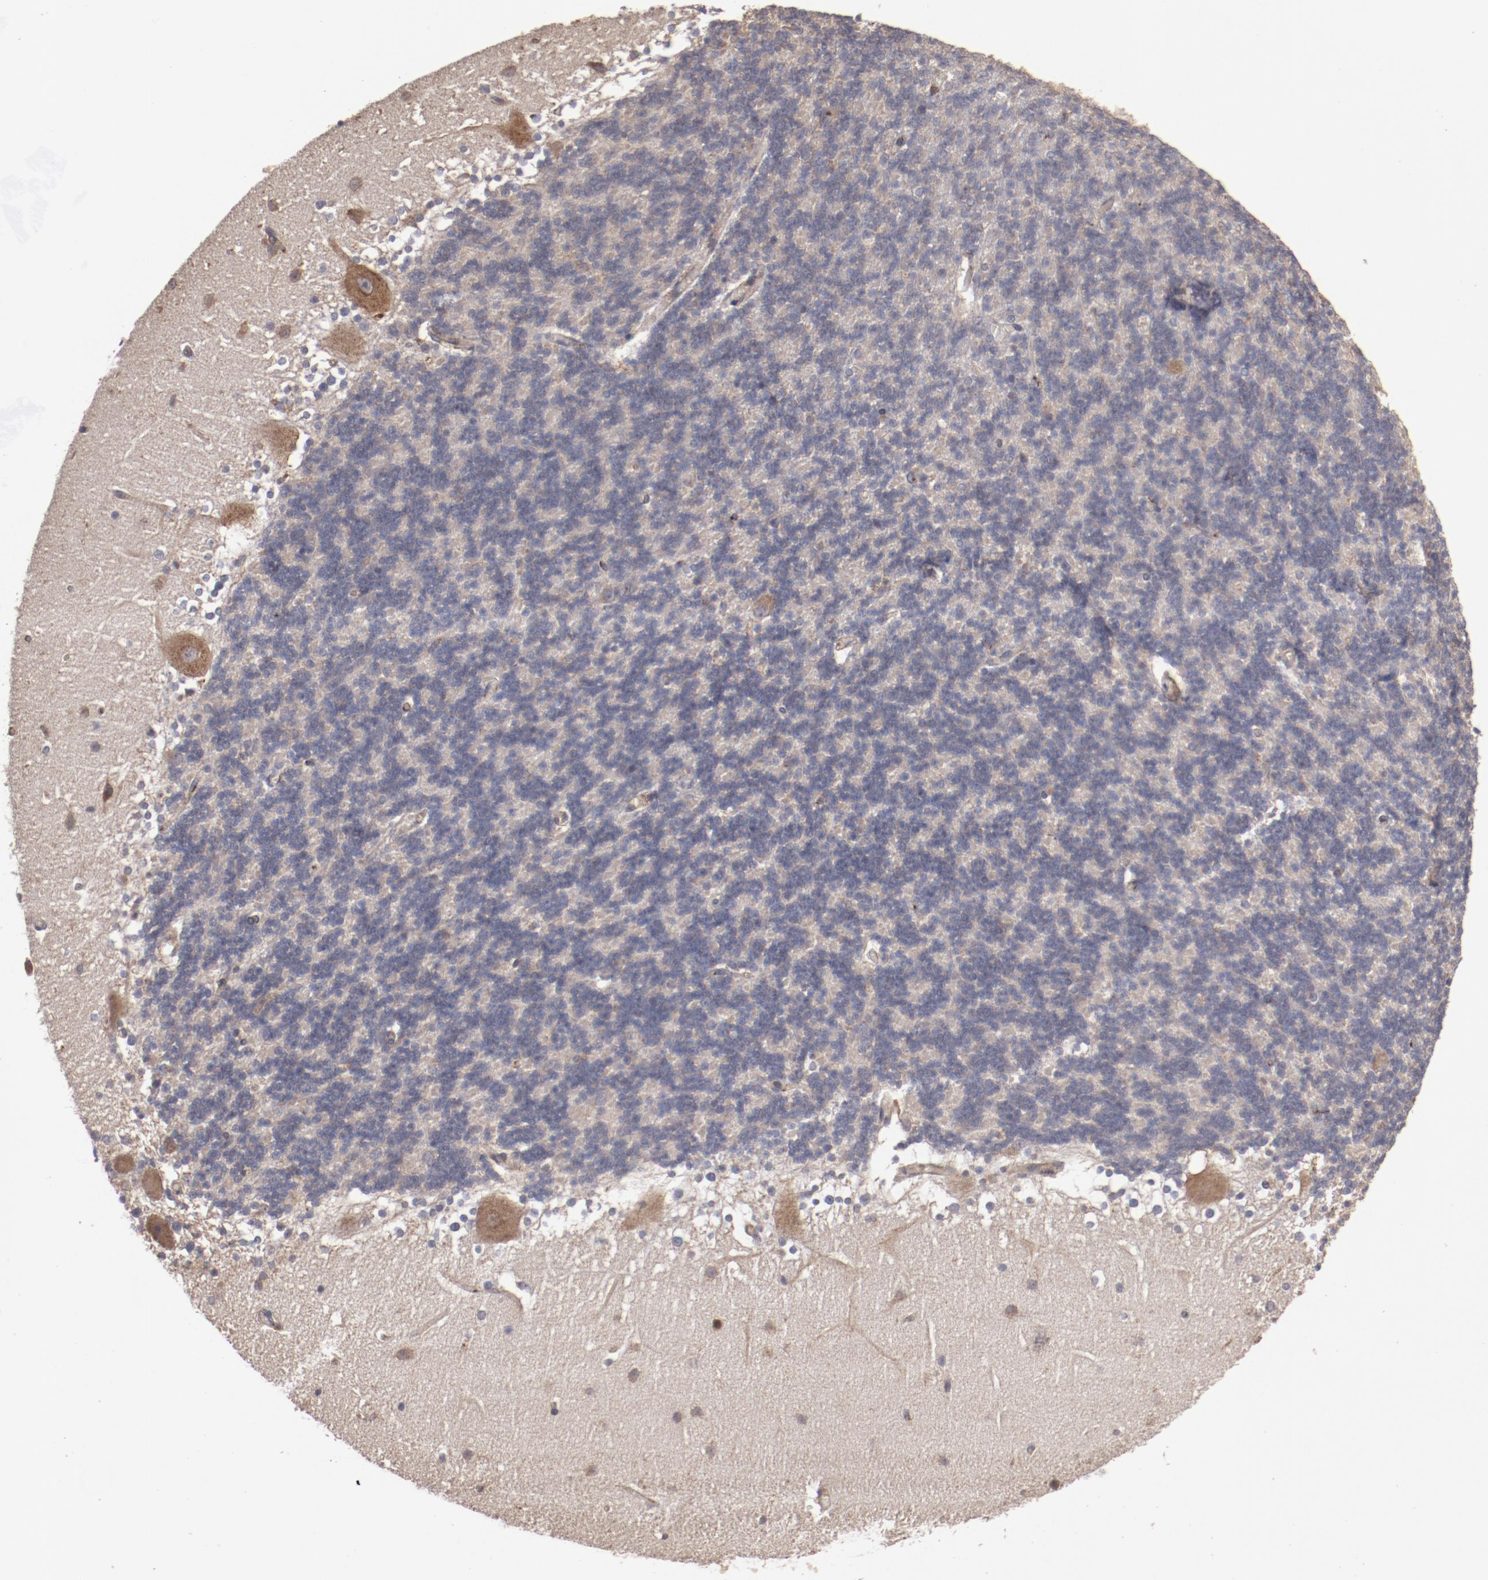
{"staining": {"intensity": "negative", "quantity": "none", "location": "none"}, "tissue": "cerebellum", "cell_type": "Cells in granular layer", "image_type": "normal", "snomed": [{"axis": "morphology", "description": "Normal tissue, NOS"}, {"axis": "topography", "description": "Cerebellum"}], "caption": "Immunohistochemical staining of unremarkable human cerebellum exhibits no significant expression in cells in granular layer. Nuclei are stained in blue.", "gene": "DIPK2B", "patient": {"sex": "female", "age": 19}}